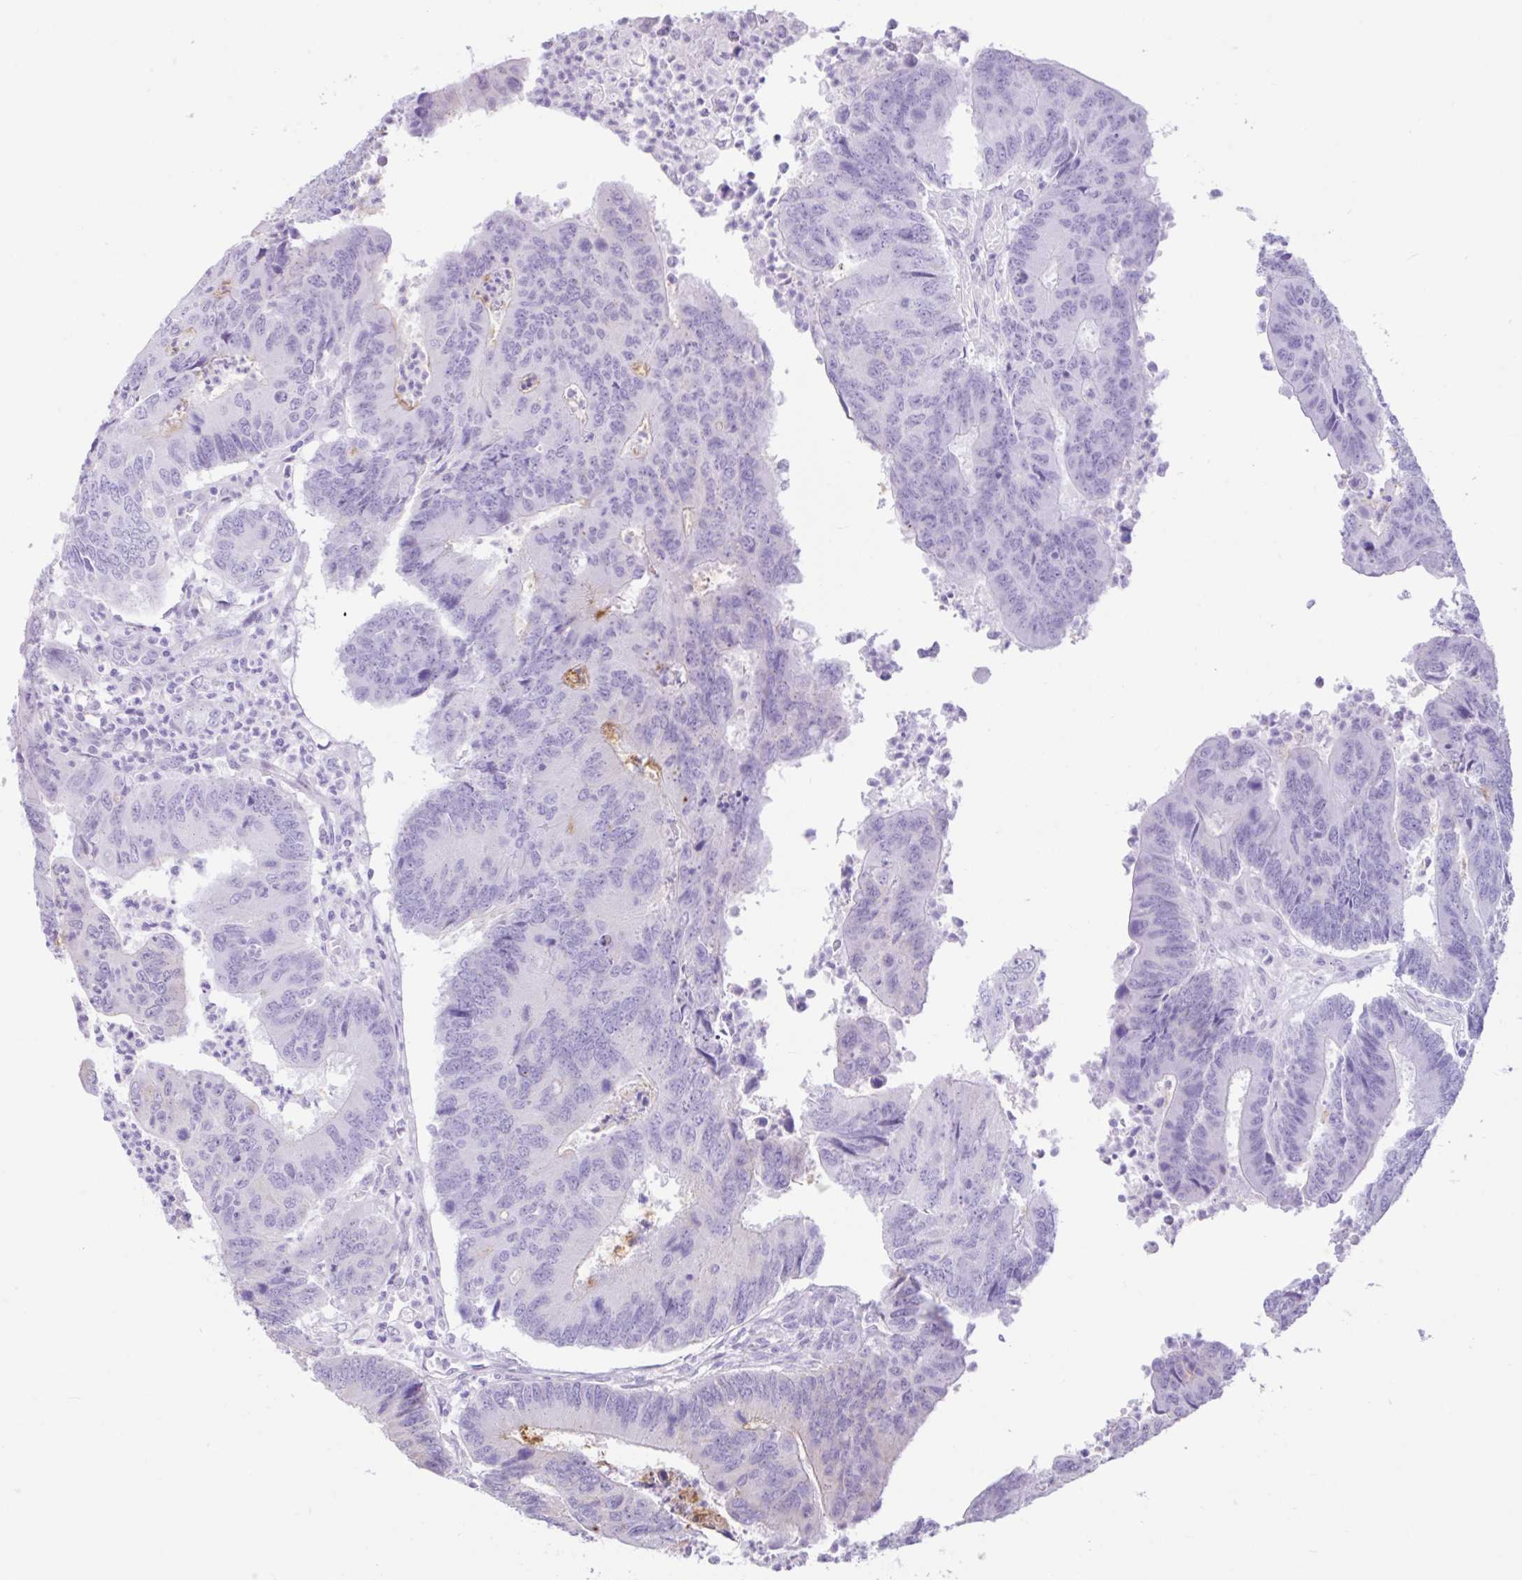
{"staining": {"intensity": "negative", "quantity": "none", "location": "none"}, "tissue": "colorectal cancer", "cell_type": "Tumor cells", "image_type": "cancer", "snomed": [{"axis": "morphology", "description": "Adenocarcinoma, NOS"}, {"axis": "topography", "description": "Colon"}], "caption": "Tumor cells show no significant expression in colorectal cancer (adenocarcinoma).", "gene": "REEP1", "patient": {"sex": "female", "age": 67}}